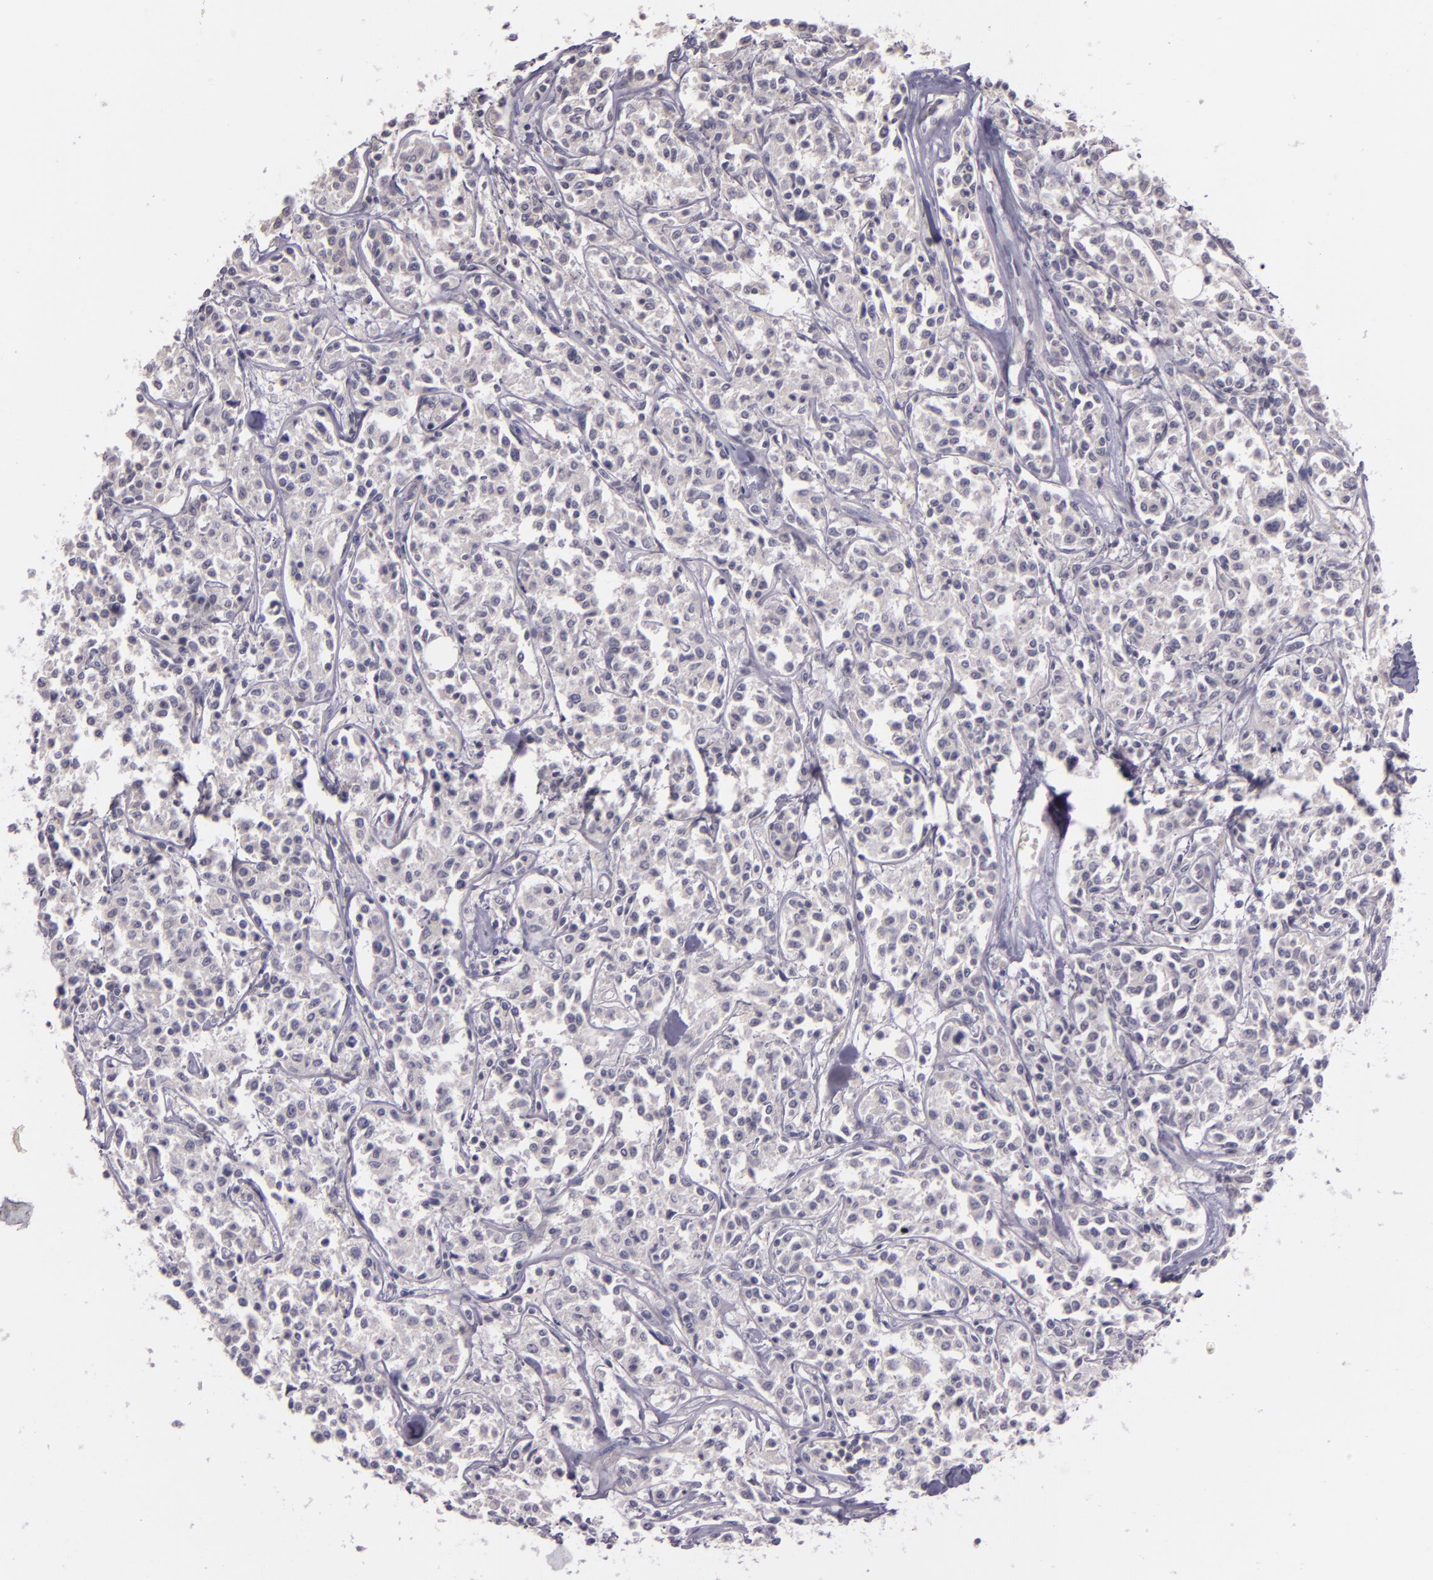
{"staining": {"intensity": "negative", "quantity": "none", "location": "none"}, "tissue": "lymphoma", "cell_type": "Tumor cells", "image_type": "cancer", "snomed": [{"axis": "morphology", "description": "Malignant lymphoma, non-Hodgkin's type, Low grade"}, {"axis": "topography", "description": "Small intestine"}], "caption": "IHC micrograph of human malignant lymphoma, non-Hodgkin's type (low-grade) stained for a protein (brown), which demonstrates no positivity in tumor cells.", "gene": "RALGAPA1", "patient": {"sex": "female", "age": 59}}